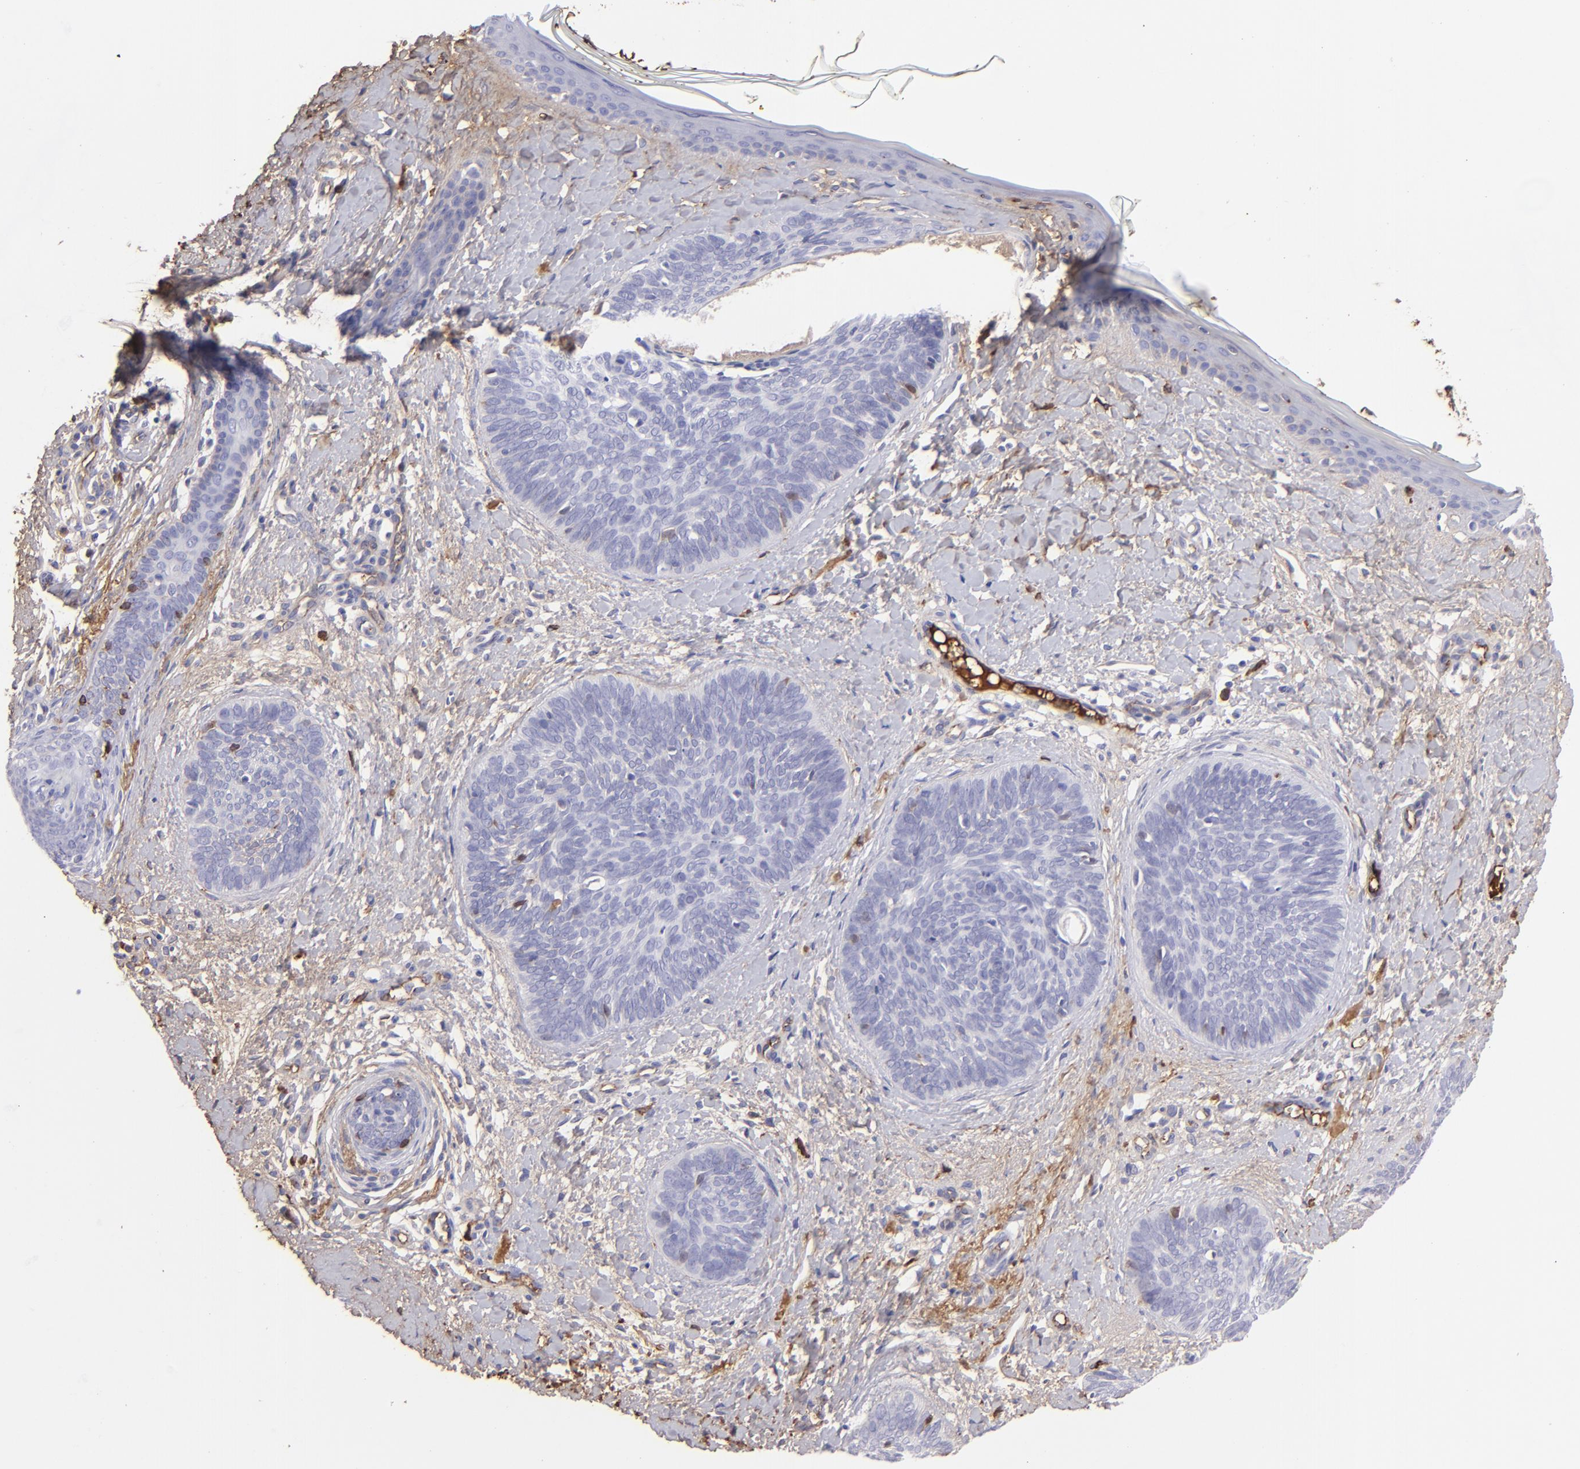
{"staining": {"intensity": "negative", "quantity": "none", "location": "none"}, "tissue": "skin cancer", "cell_type": "Tumor cells", "image_type": "cancer", "snomed": [{"axis": "morphology", "description": "Basal cell carcinoma"}, {"axis": "topography", "description": "Skin"}], "caption": "High magnification brightfield microscopy of skin cancer (basal cell carcinoma) stained with DAB (brown) and counterstained with hematoxylin (blue): tumor cells show no significant positivity.", "gene": "FGB", "patient": {"sex": "female", "age": 81}}